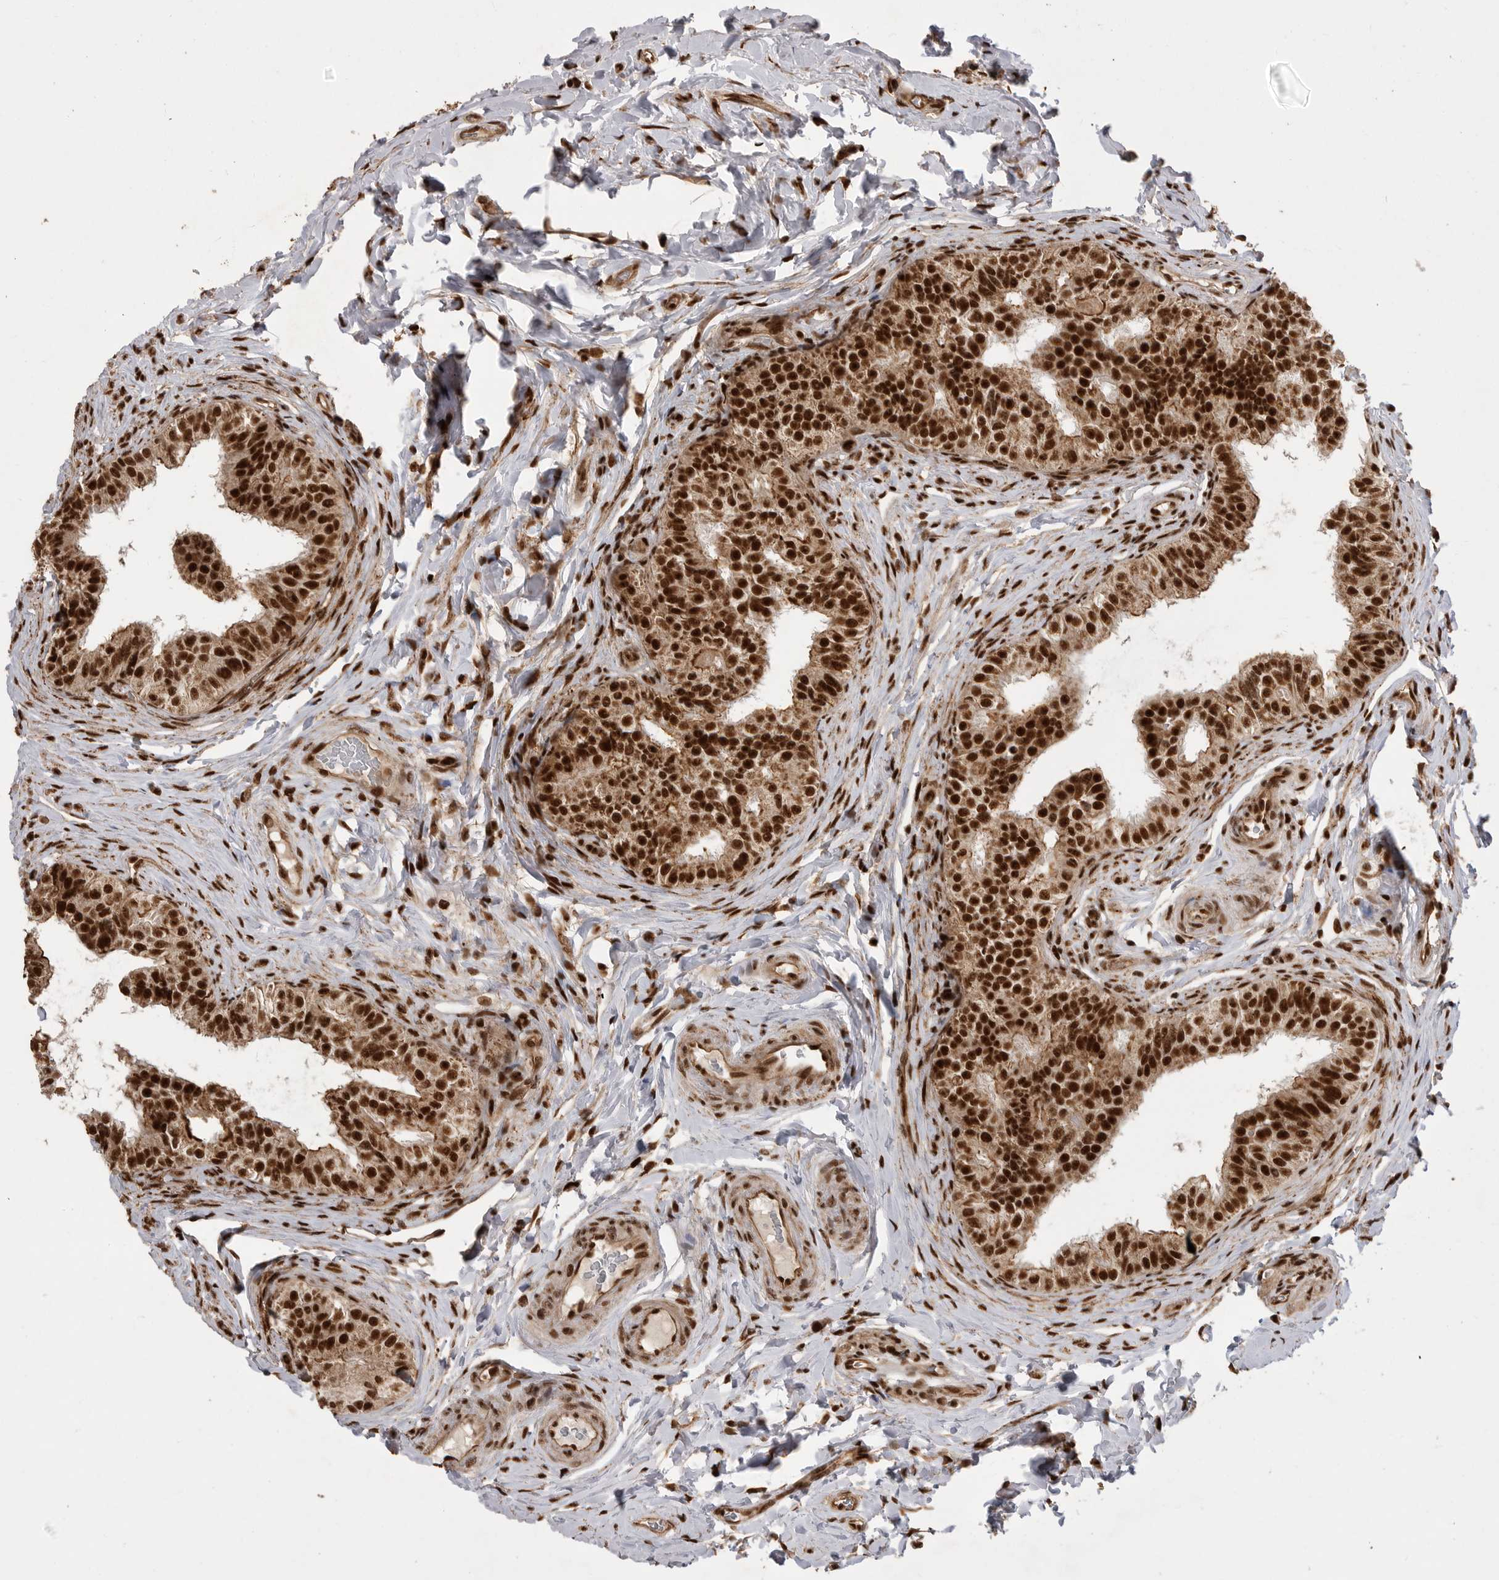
{"staining": {"intensity": "strong", "quantity": ">75%", "location": "nuclear"}, "tissue": "epididymis", "cell_type": "Glandular cells", "image_type": "normal", "snomed": [{"axis": "morphology", "description": "Normal tissue, NOS"}, {"axis": "topography", "description": "Epididymis"}], "caption": "Immunohistochemistry (IHC) photomicrograph of normal human epididymis stained for a protein (brown), which exhibits high levels of strong nuclear staining in approximately >75% of glandular cells.", "gene": "PPP1R8", "patient": {"sex": "male", "age": 49}}